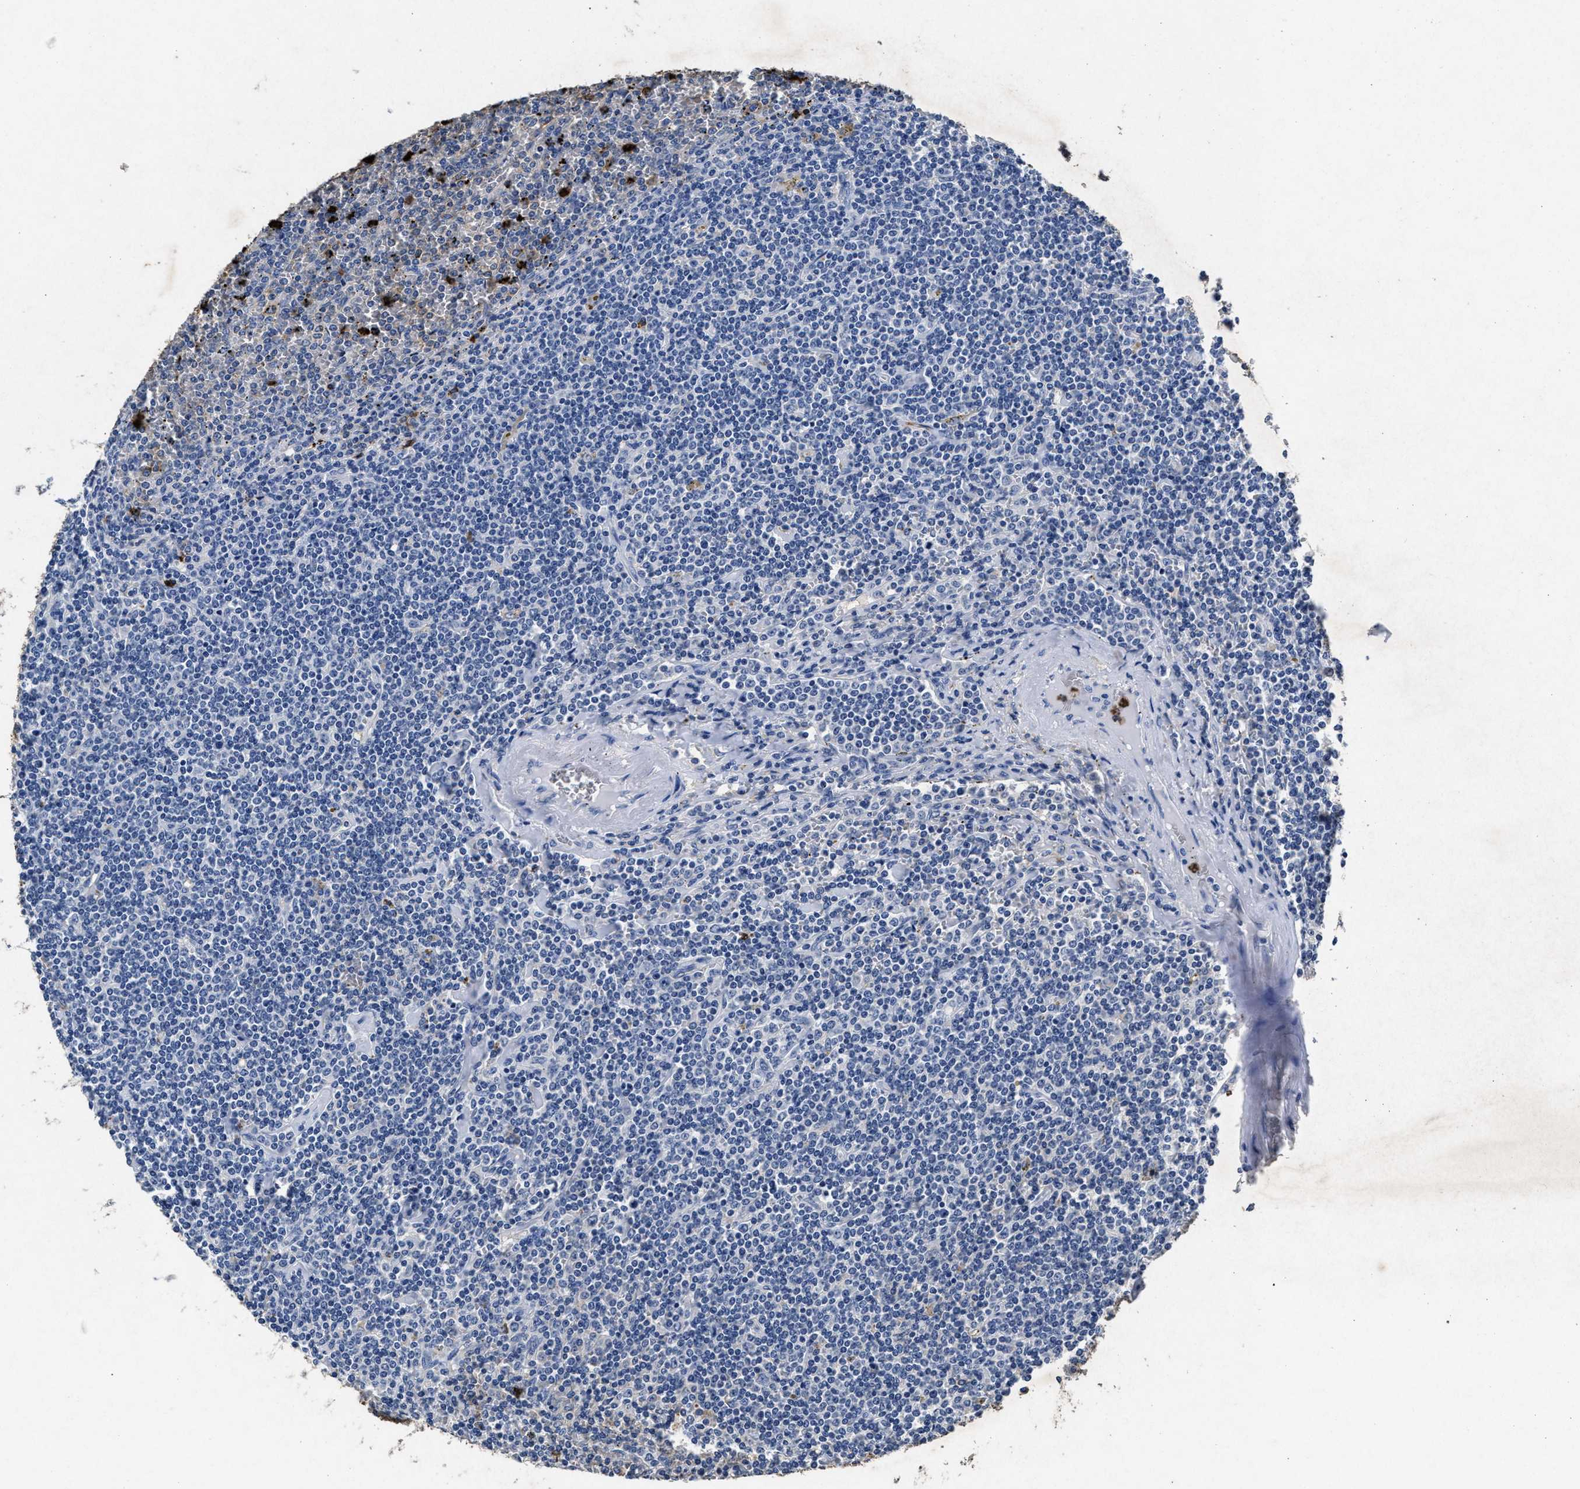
{"staining": {"intensity": "negative", "quantity": "none", "location": "none"}, "tissue": "lymphoma", "cell_type": "Tumor cells", "image_type": "cancer", "snomed": [{"axis": "morphology", "description": "Malignant lymphoma, non-Hodgkin's type, Low grade"}, {"axis": "topography", "description": "Spleen"}], "caption": "High power microscopy photomicrograph of an IHC image of low-grade malignant lymphoma, non-Hodgkin's type, revealing no significant positivity in tumor cells.", "gene": "LTB4R2", "patient": {"sex": "female", "age": 19}}